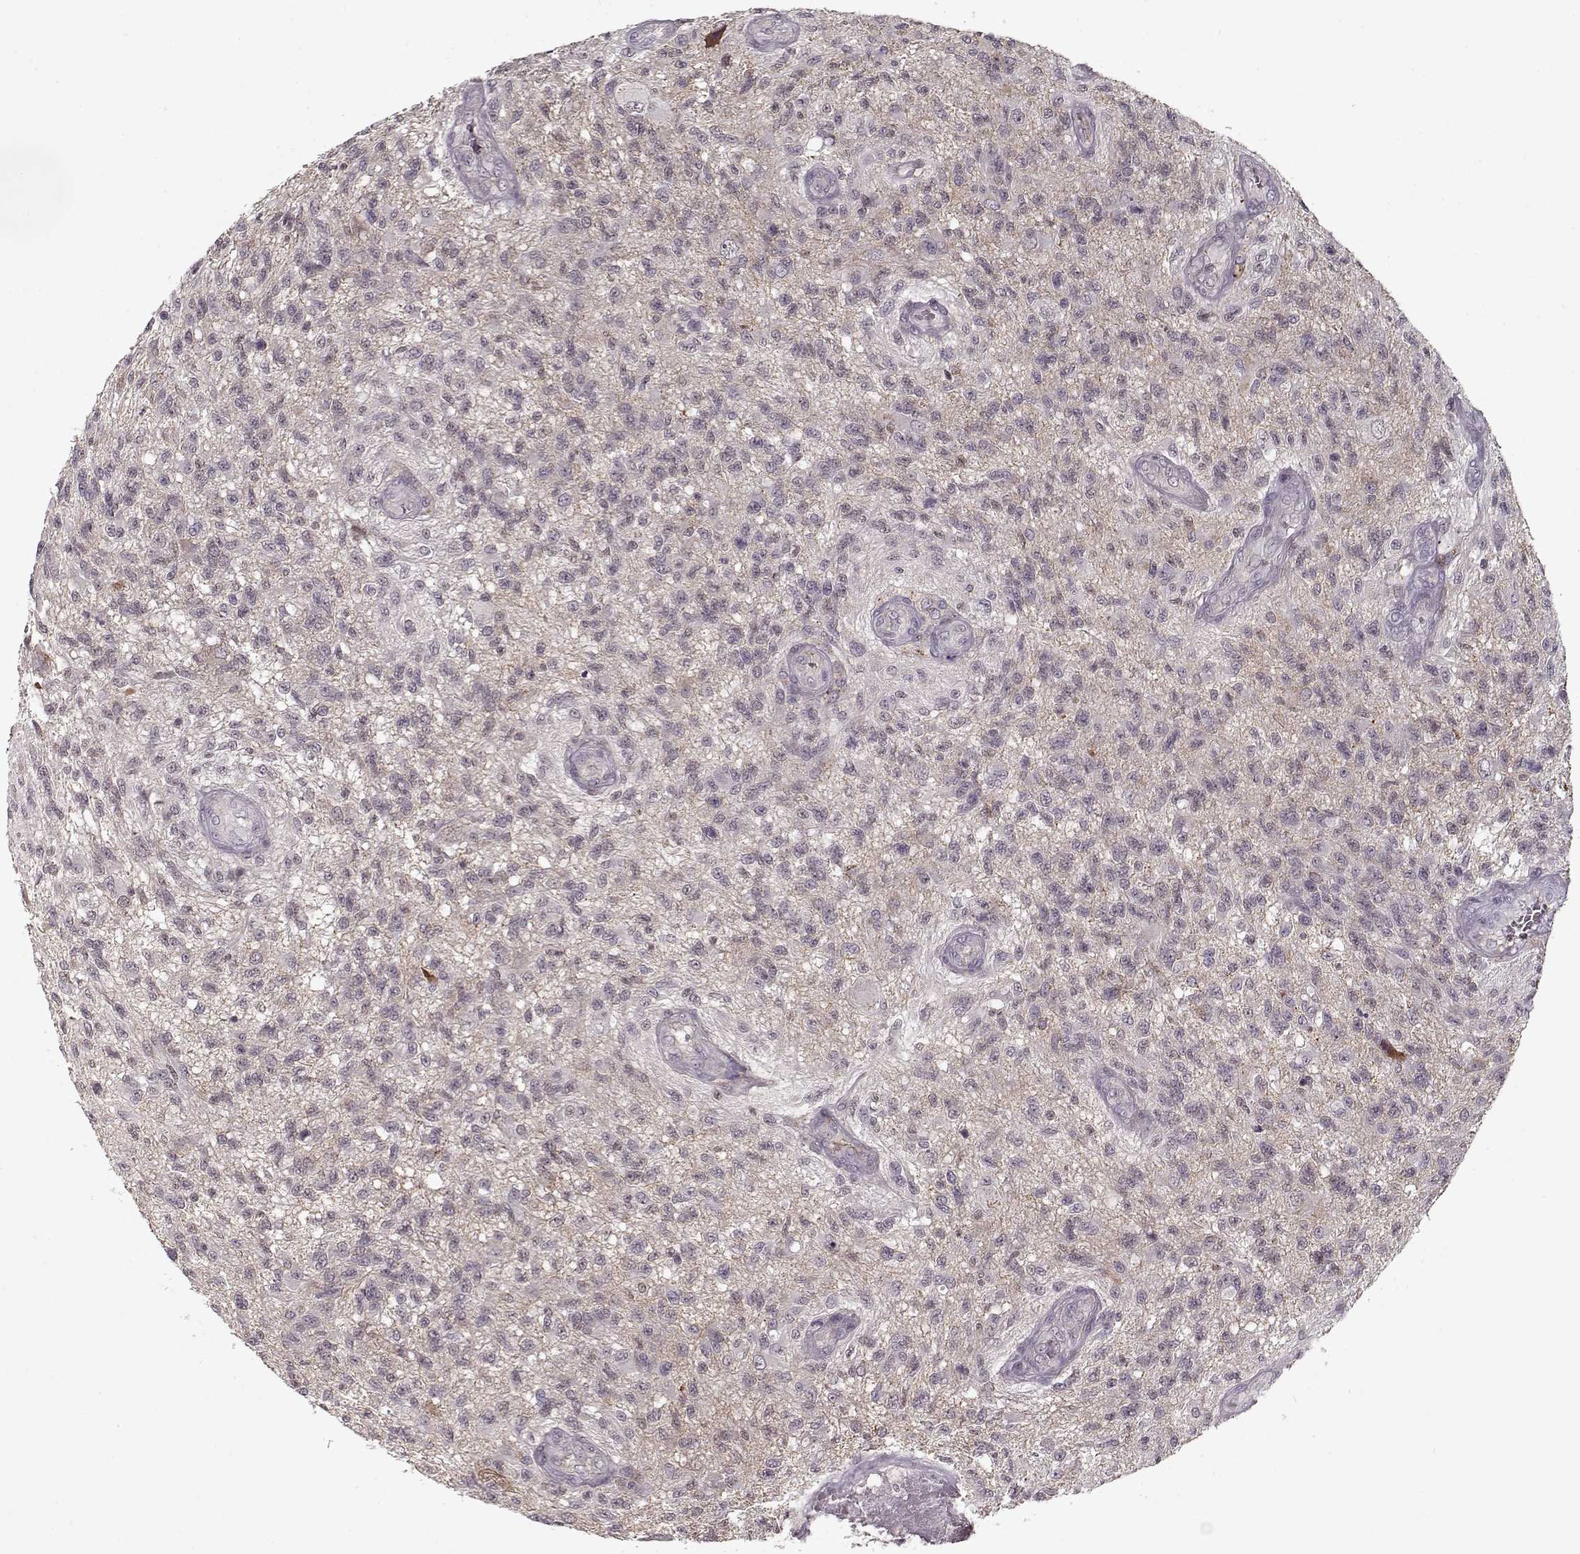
{"staining": {"intensity": "negative", "quantity": "none", "location": "none"}, "tissue": "glioma", "cell_type": "Tumor cells", "image_type": "cancer", "snomed": [{"axis": "morphology", "description": "Glioma, malignant, High grade"}, {"axis": "topography", "description": "Brain"}], "caption": "The immunohistochemistry (IHC) photomicrograph has no significant expression in tumor cells of malignant glioma (high-grade) tissue.", "gene": "AFM", "patient": {"sex": "male", "age": 56}}